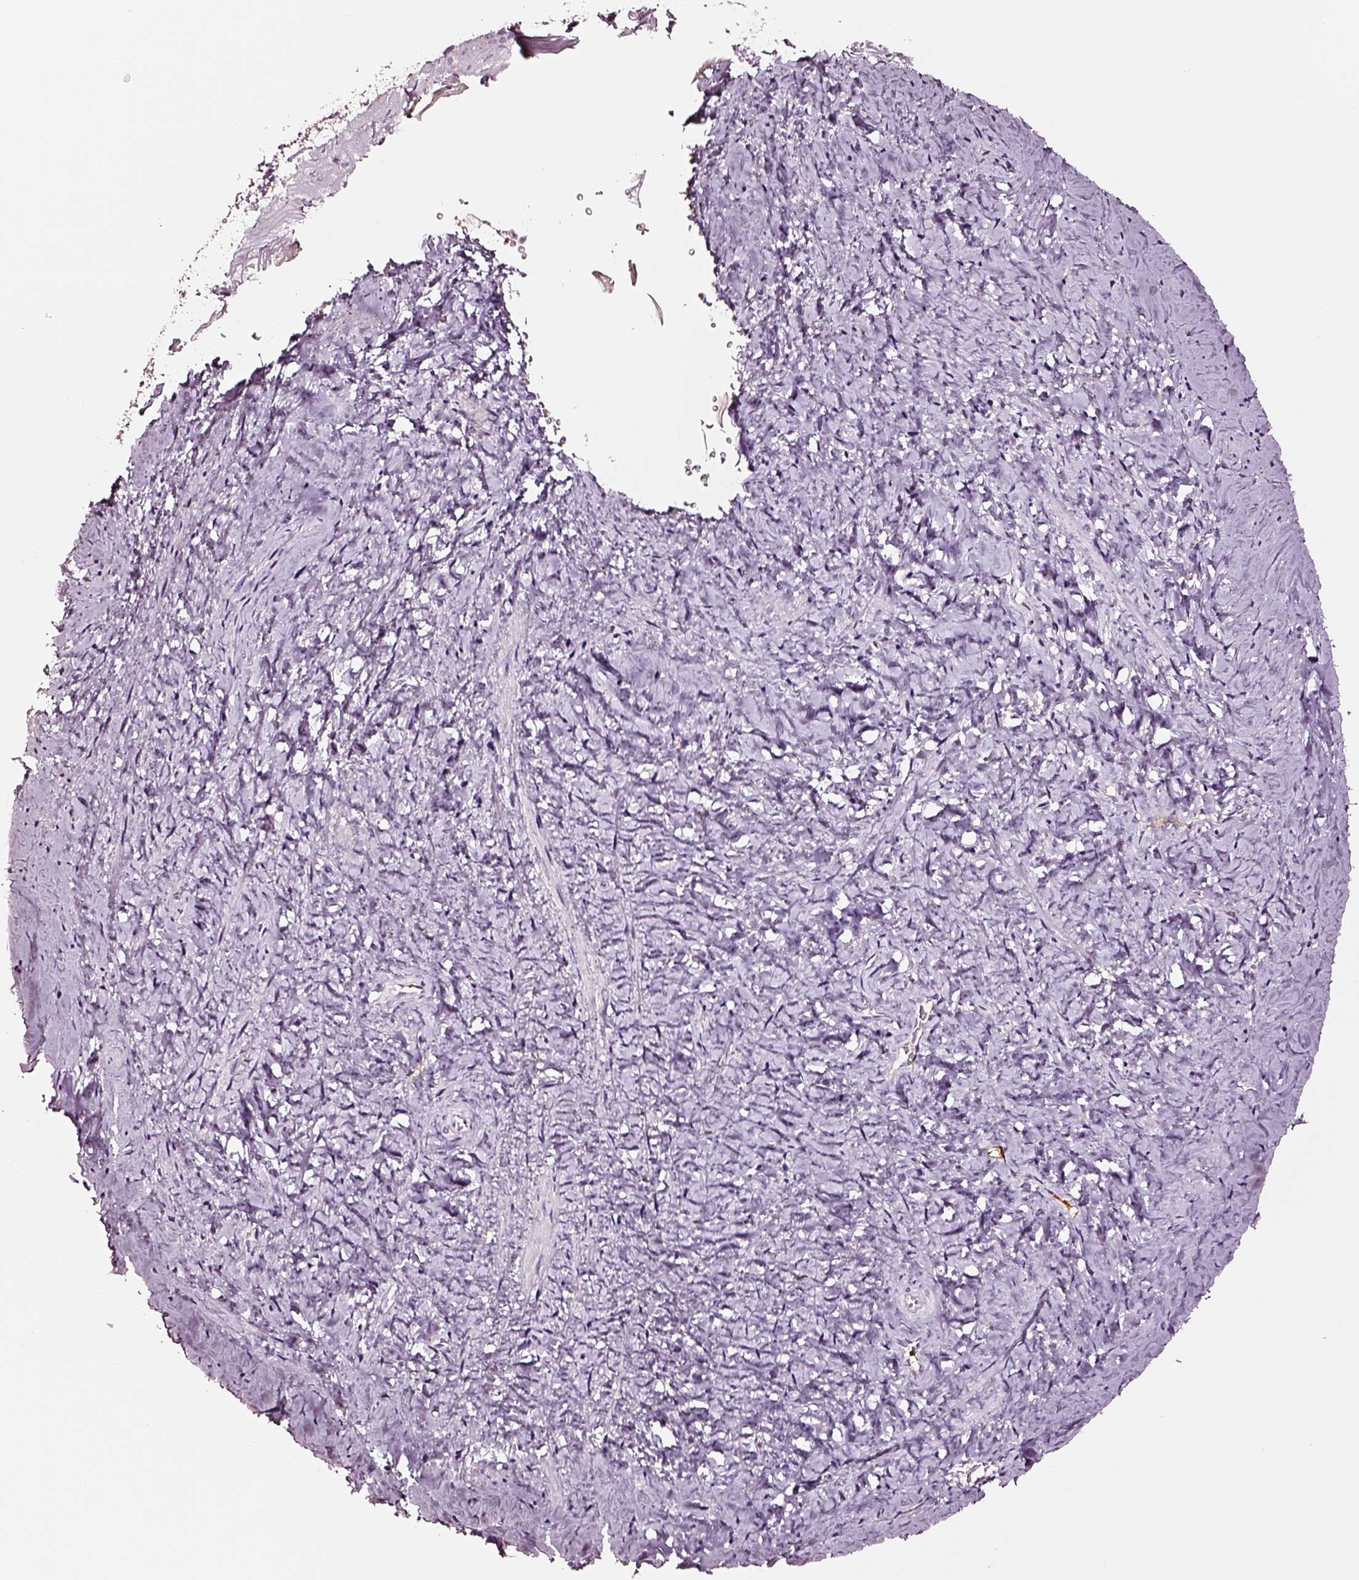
{"staining": {"intensity": "negative", "quantity": "none", "location": "none"}, "tissue": "vagina", "cell_type": "Squamous epithelial cells", "image_type": "normal", "snomed": [{"axis": "morphology", "description": "Normal tissue, NOS"}, {"axis": "topography", "description": "Vagina"}], "caption": "An image of human vagina is negative for staining in squamous epithelial cells. (IHC, brightfield microscopy, high magnification).", "gene": "TF", "patient": {"sex": "female", "age": 45}}